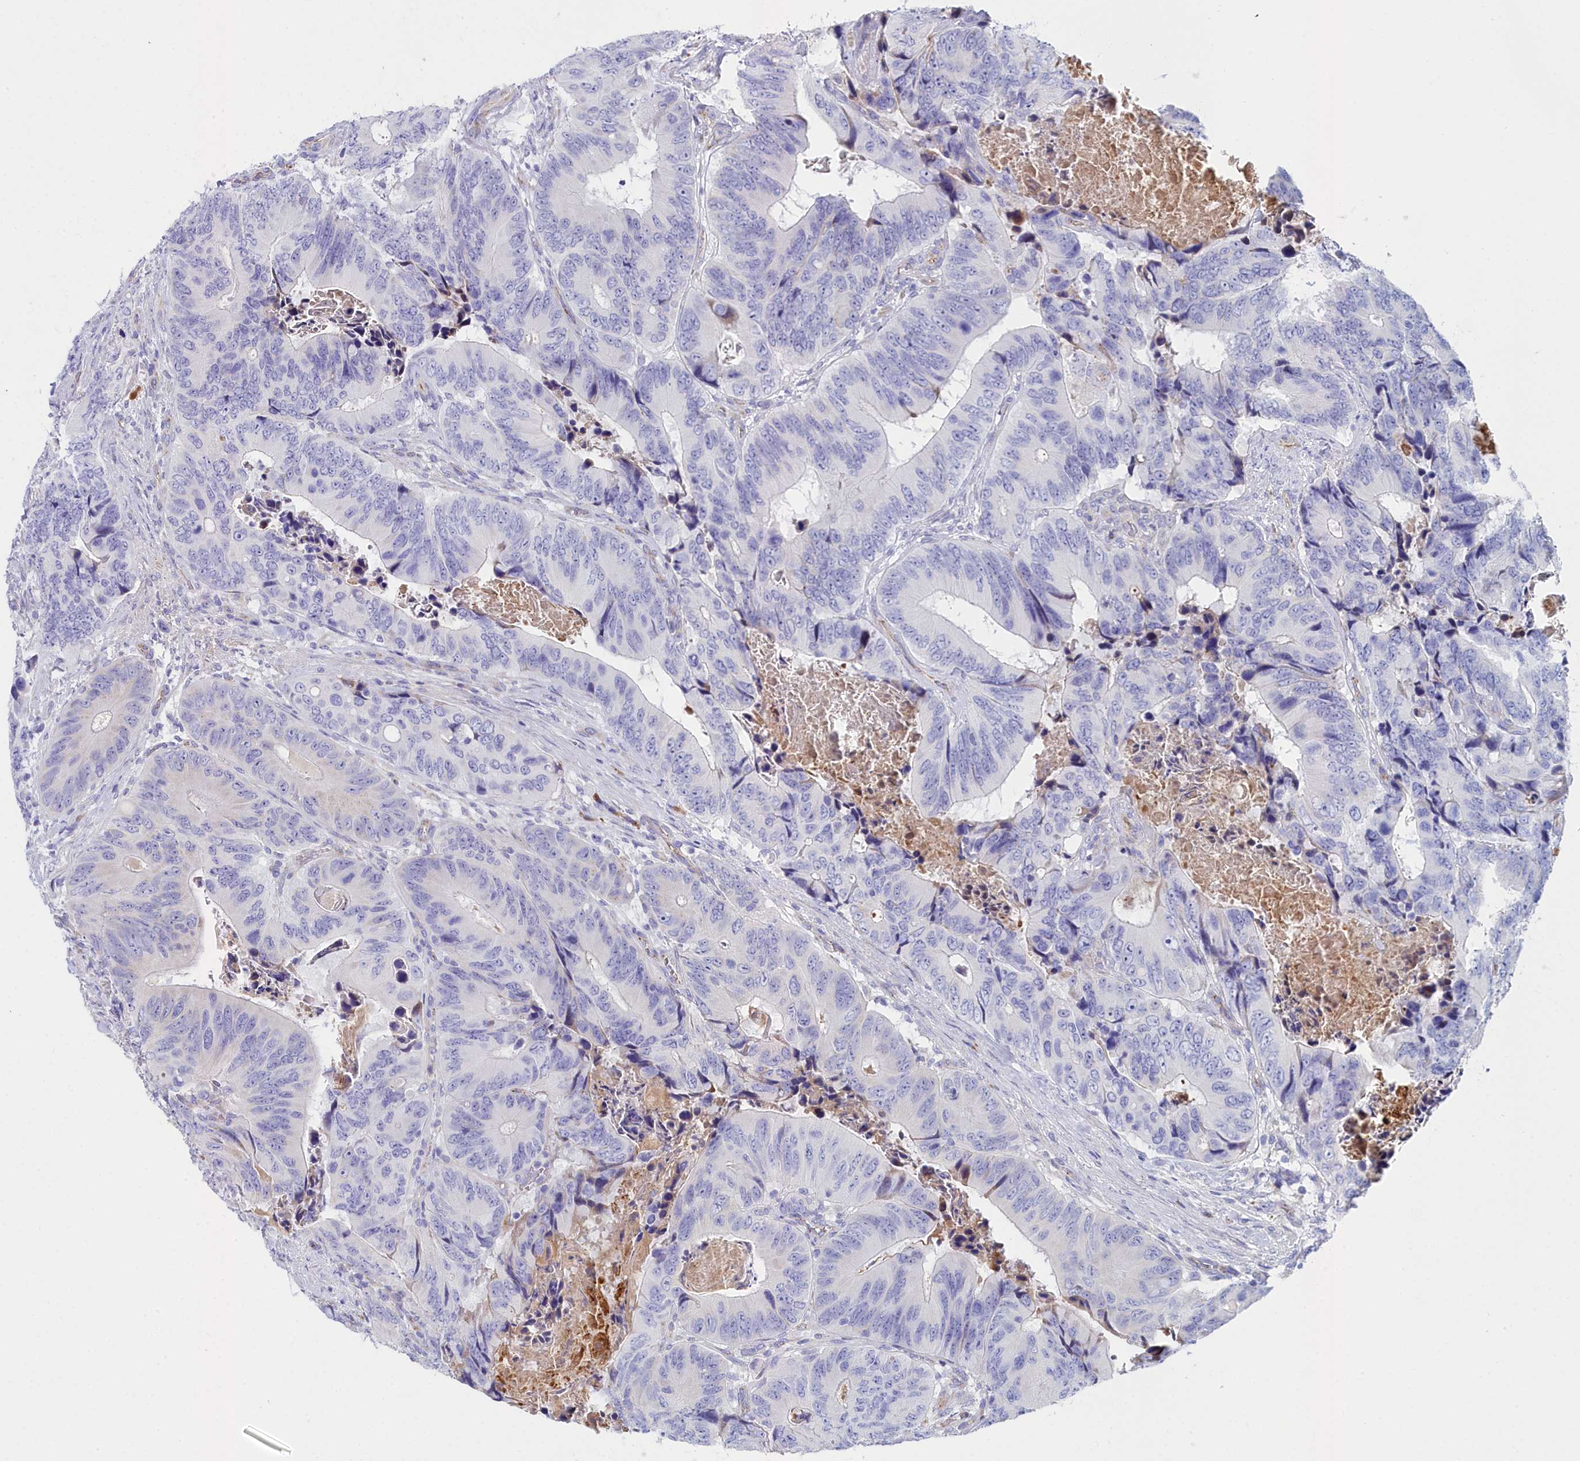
{"staining": {"intensity": "negative", "quantity": "none", "location": "none"}, "tissue": "colorectal cancer", "cell_type": "Tumor cells", "image_type": "cancer", "snomed": [{"axis": "morphology", "description": "Adenocarcinoma, NOS"}, {"axis": "topography", "description": "Colon"}], "caption": "High power microscopy photomicrograph of an immunohistochemistry image of colorectal cancer, revealing no significant staining in tumor cells. The staining is performed using DAB (3,3'-diaminobenzidine) brown chromogen with nuclei counter-stained in using hematoxylin.", "gene": "SLC49A3", "patient": {"sex": "male", "age": 84}}